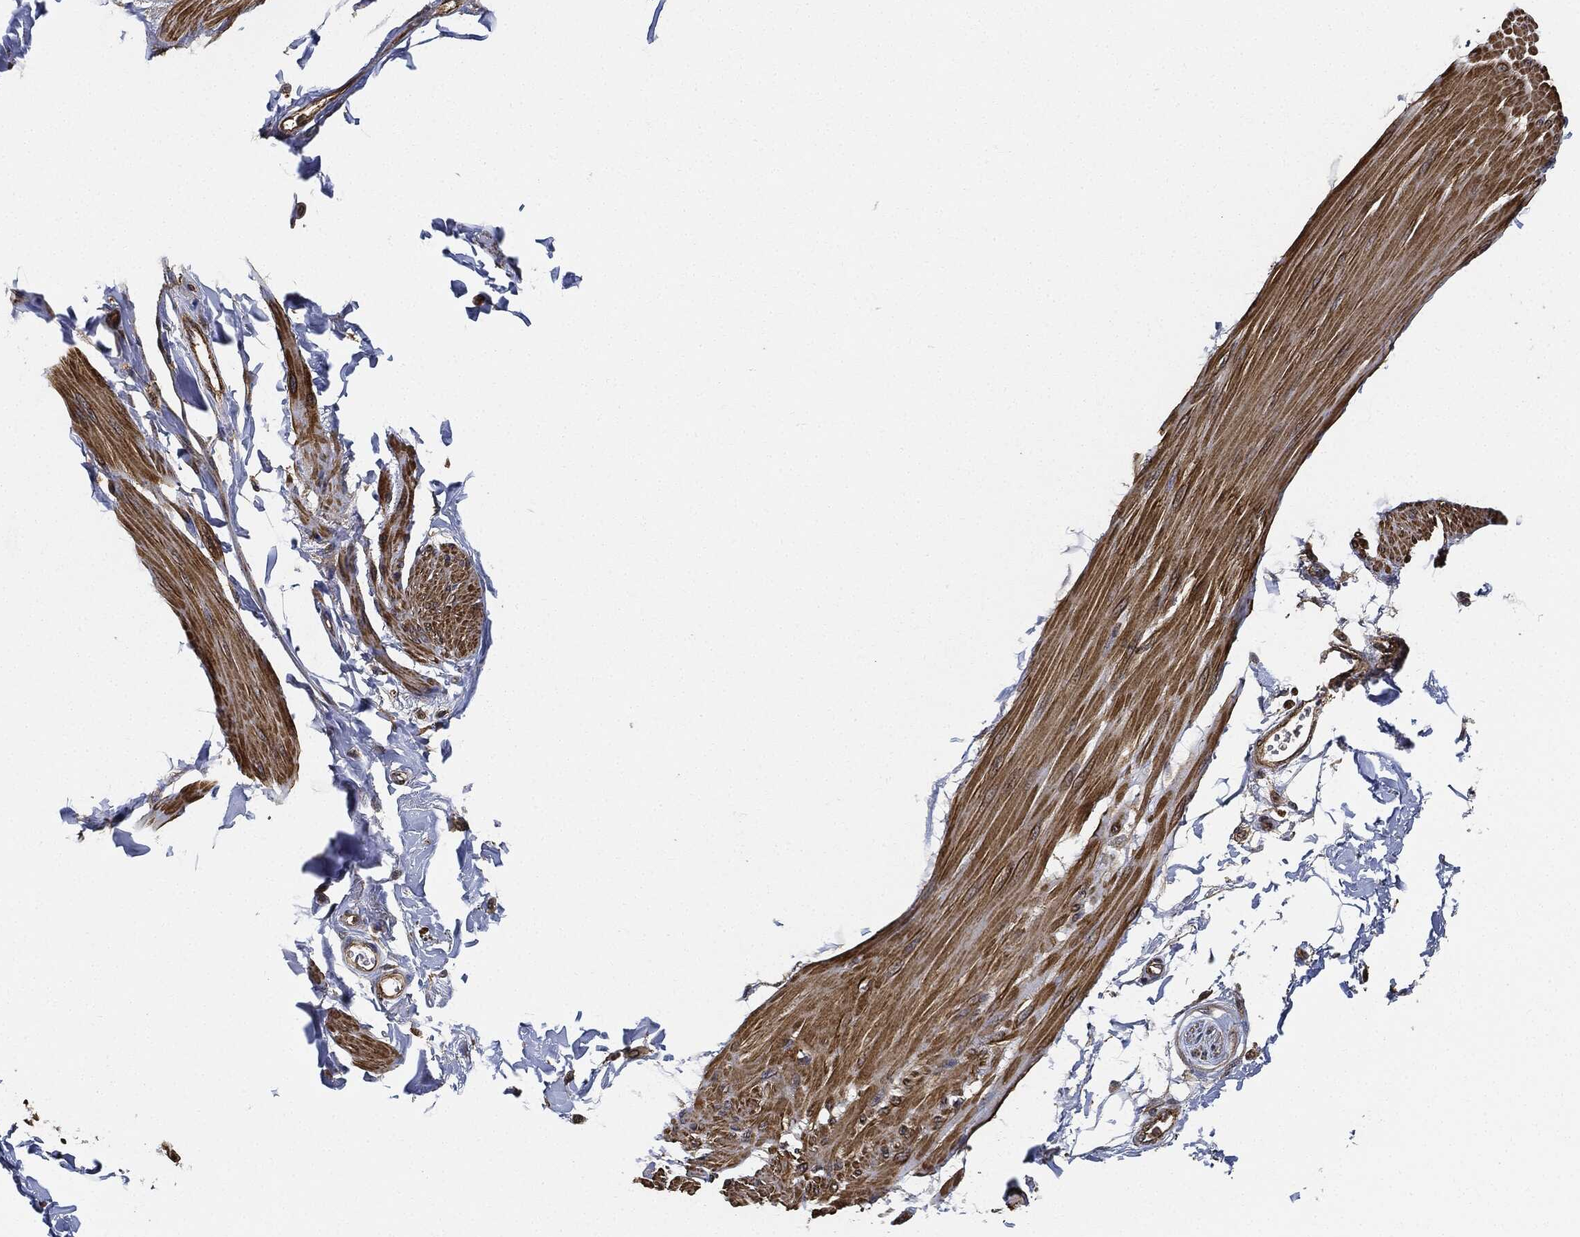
{"staining": {"intensity": "moderate", "quantity": "25%-75%", "location": "cytoplasmic/membranous"}, "tissue": "smooth muscle", "cell_type": "Smooth muscle cells", "image_type": "normal", "snomed": [{"axis": "morphology", "description": "Normal tissue, NOS"}, {"axis": "topography", "description": "Adipose tissue"}, {"axis": "topography", "description": "Smooth muscle"}, {"axis": "topography", "description": "Peripheral nerve tissue"}], "caption": "Smooth muscle stained with DAB (3,3'-diaminobenzidine) immunohistochemistry (IHC) demonstrates medium levels of moderate cytoplasmic/membranous positivity in about 25%-75% of smooth muscle cells. Immunohistochemistry stains the protein in brown and the nuclei are stained blue.", "gene": "CEP290", "patient": {"sex": "male", "age": 83}}